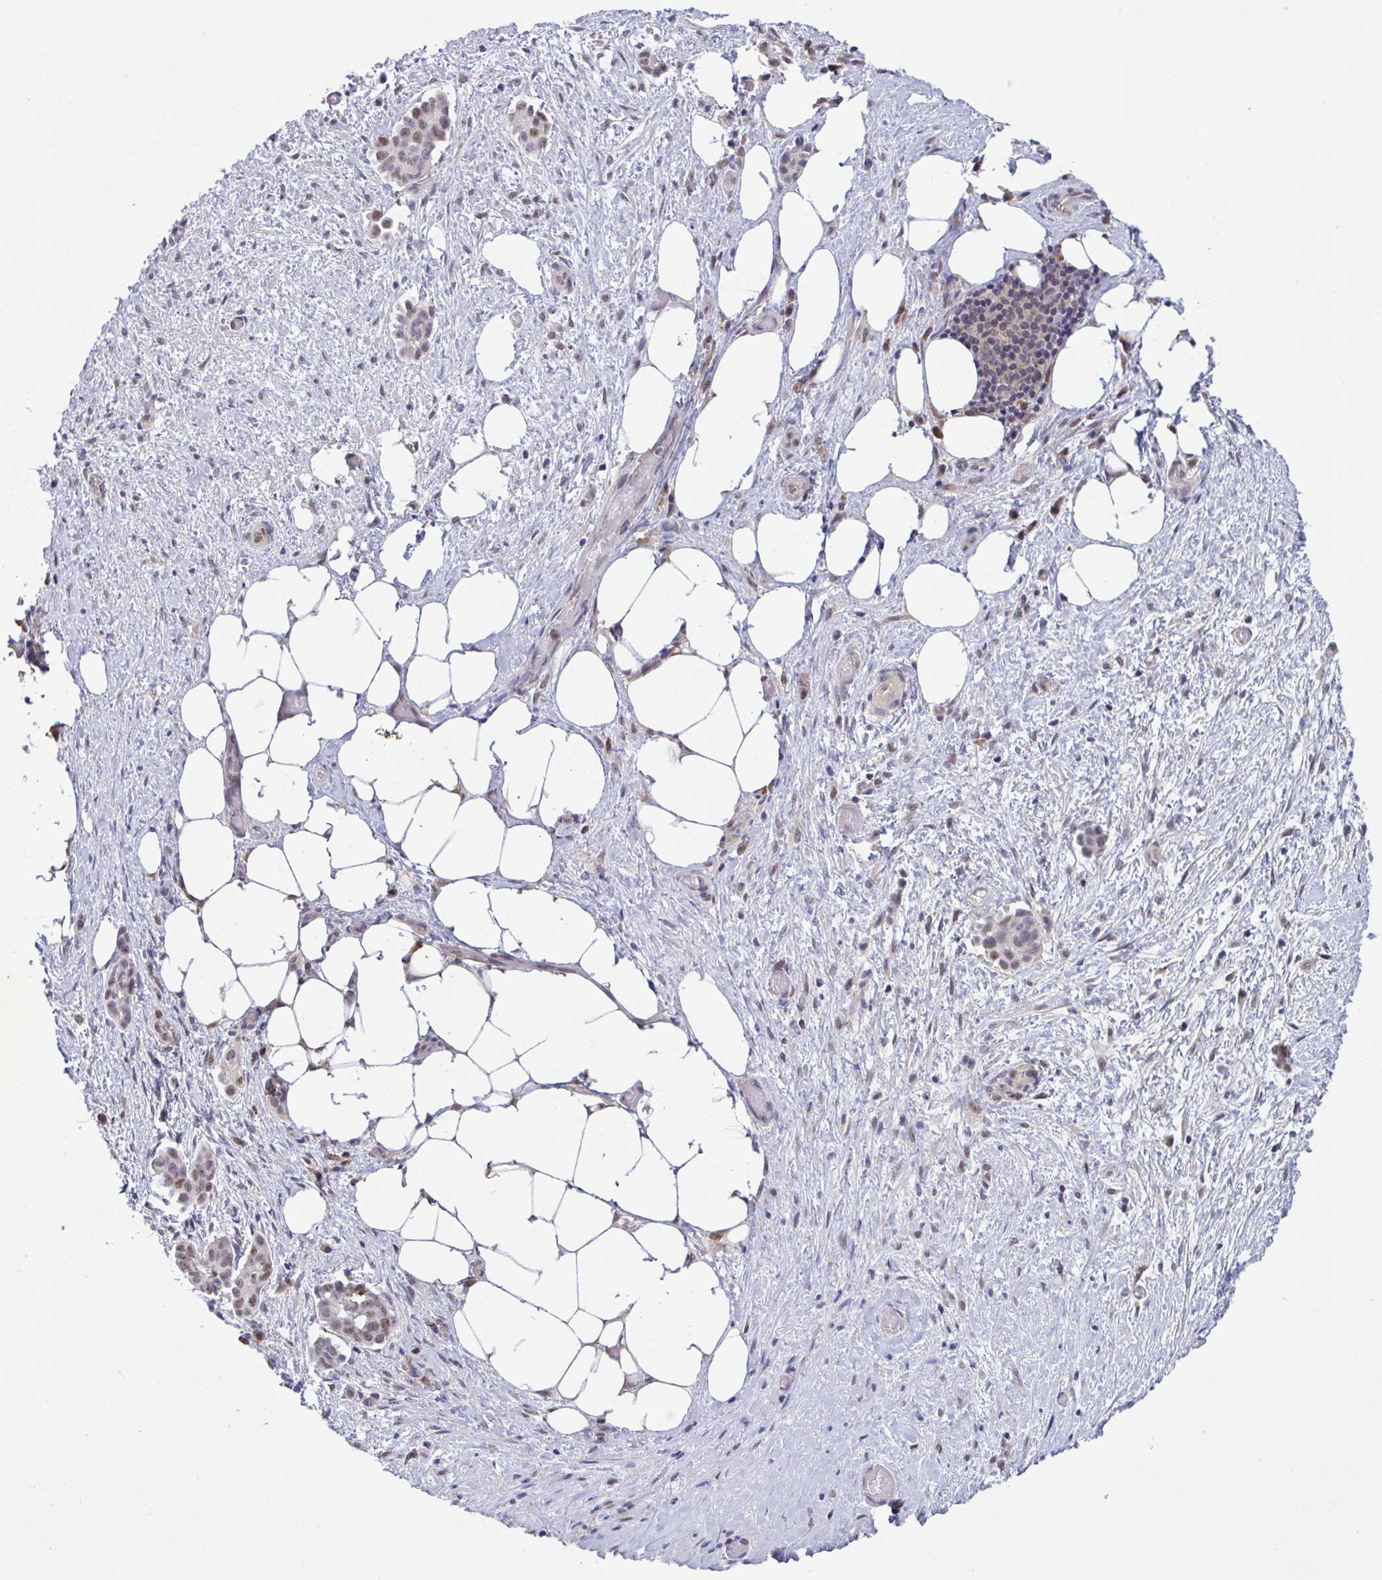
{"staining": {"intensity": "moderate", "quantity": "<25%", "location": "nuclear"}, "tissue": "ovarian cancer", "cell_type": "Tumor cells", "image_type": "cancer", "snomed": [{"axis": "morphology", "description": "Cystadenocarcinoma, serous, NOS"}, {"axis": "topography", "description": "Ovary"}], "caption": "Tumor cells show low levels of moderate nuclear staining in about <25% of cells in ovarian serous cystadenocarcinoma.", "gene": "ZNF444", "patient": {"sex": "female", "age": 50}}